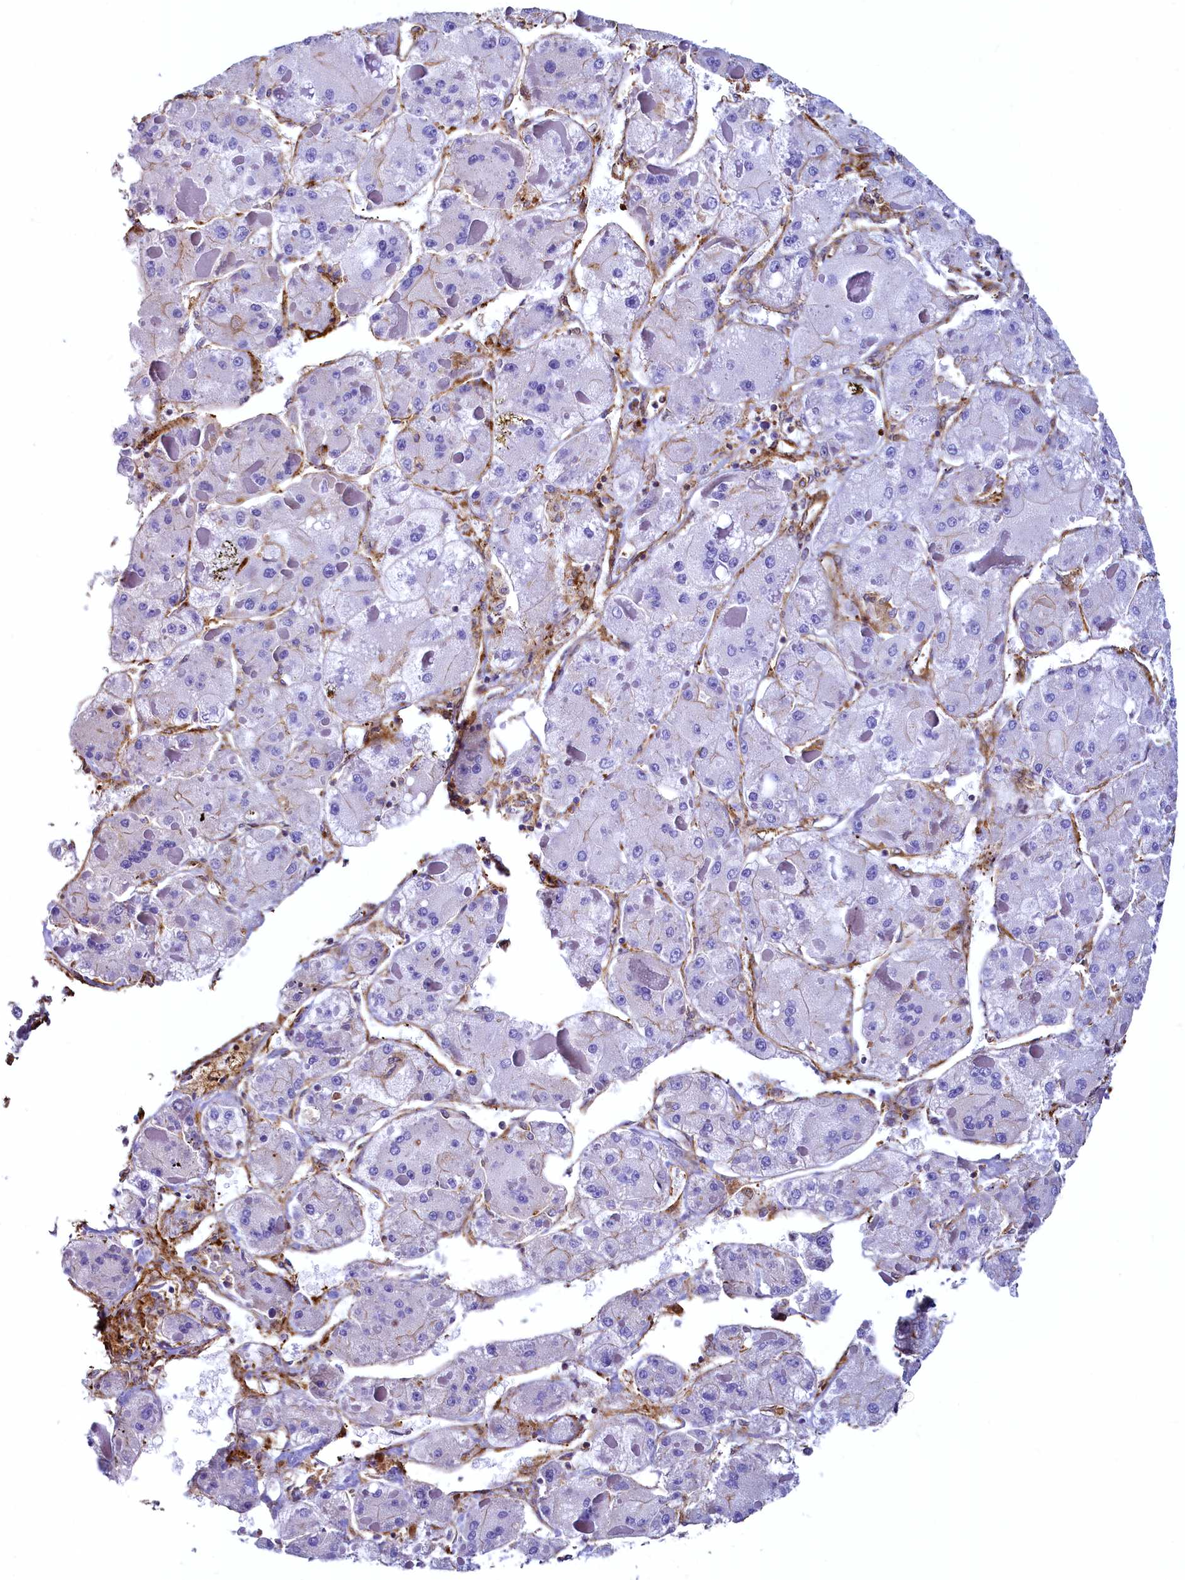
{"staining": {"intensity": "negative", "quantity": "none", "location": "none"}, "tissue": "liver cancer", "cell_type": "Tumor cells", "image_type": "cancer", "snomed": [{"axis": "morphology", "description": "Carcinoma, Hepatocellular, NOS"}, {"axis": "topography", "description": "Liver"}], "caption": "Liver cancer (hepatocellular carcinoma) was stained to show a protein in brown. There is no significant expression in tumor cells.", "gene": "THBS1", "patient": {"sex": "female", "age": 73}}